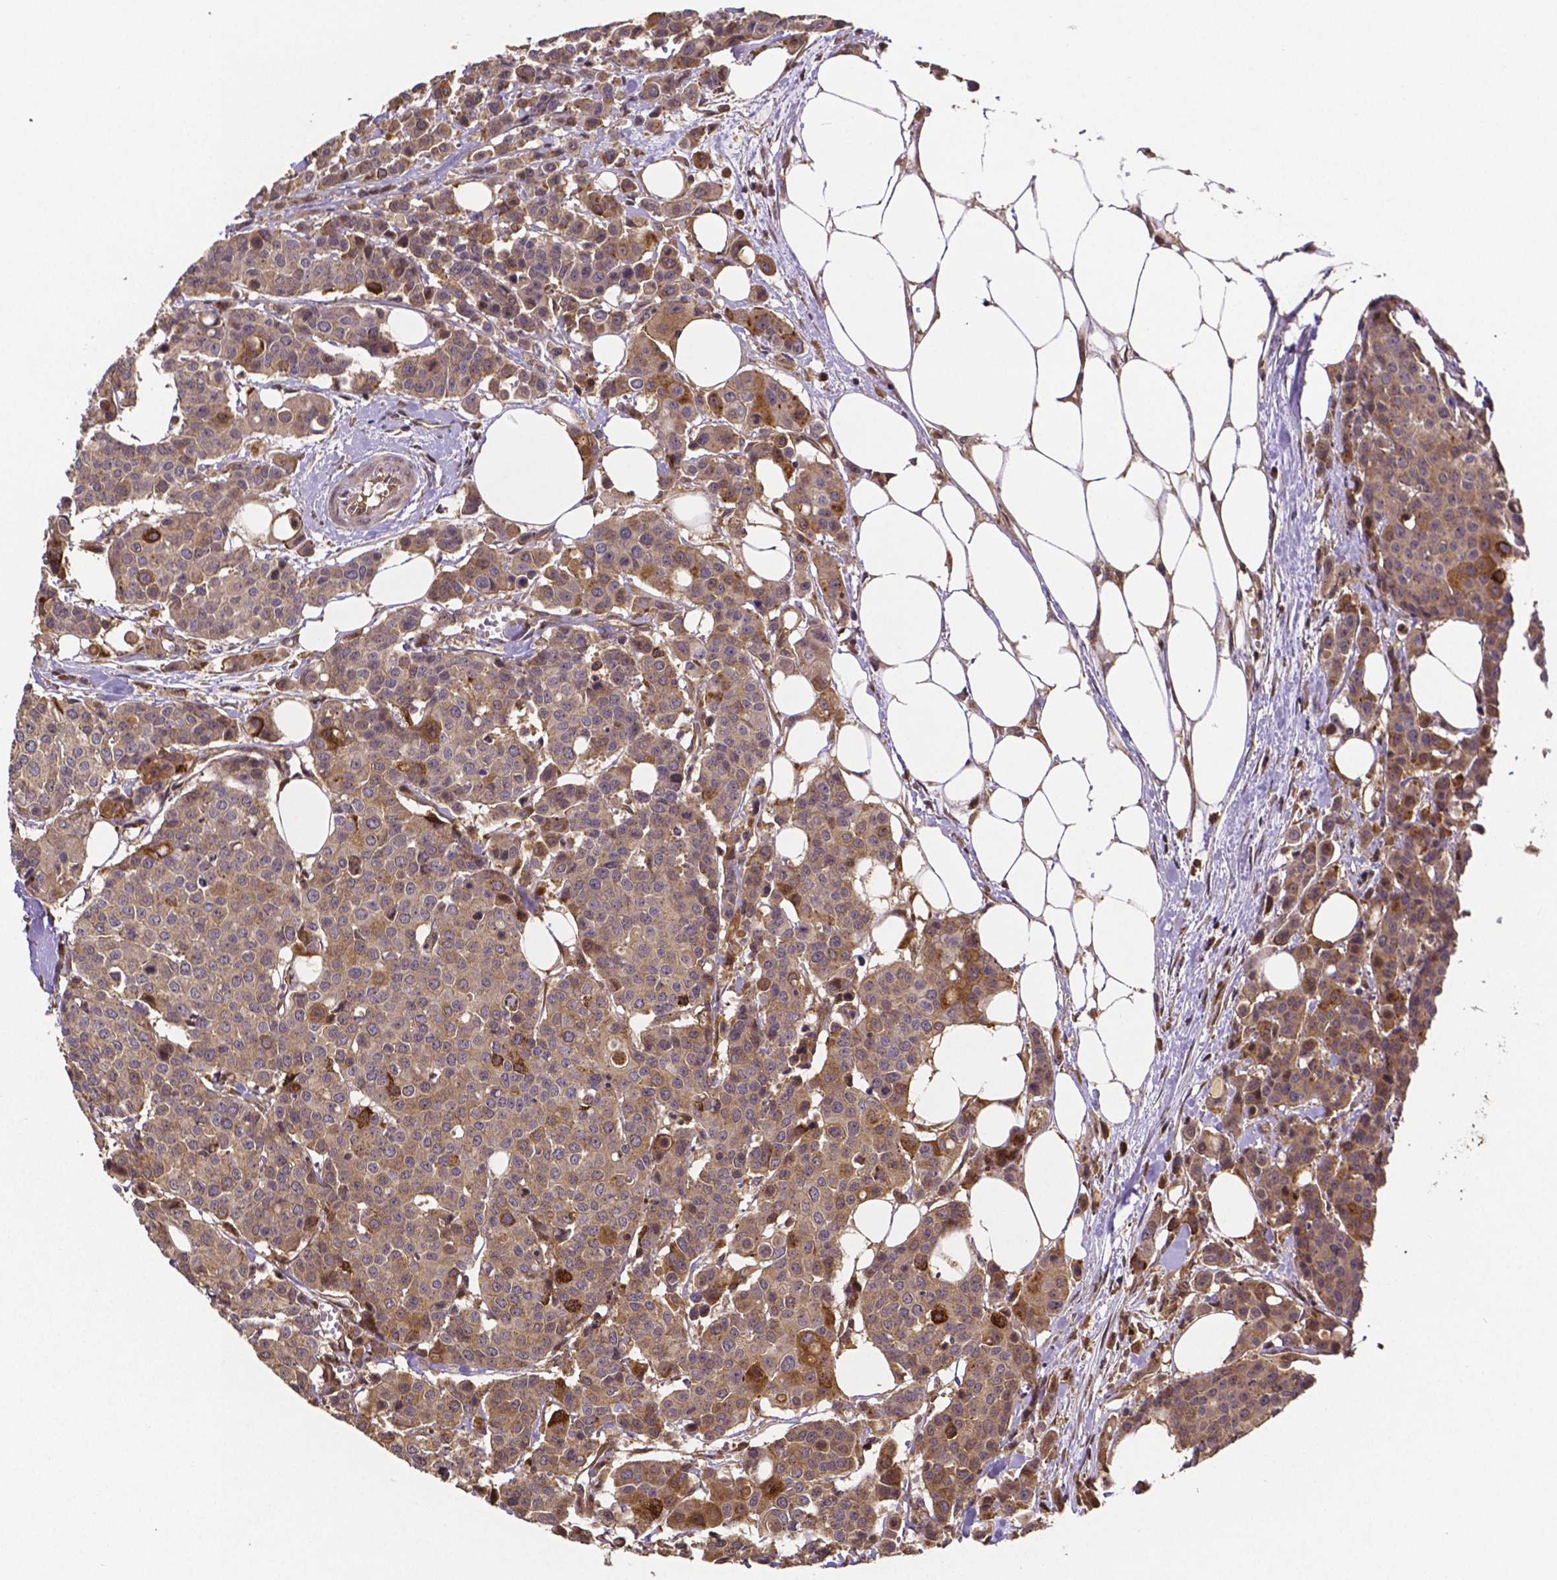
{"staining": {"intensity": "weak", "quantity": ">75%", "location": "cytoplasmic/membranous"}, "tissue": "carcinoid", "cell_type": "Tumor cells", "image_type": "cancer", "snomed": [{"axis": "morphology", "description": "Carcinoid, malignant, NOS"}, {"axis": "topography", "description": "Colon"}], "caption": "Human carcinoid stained with a brown dye displays weak cytoplasmic/membranous positive expression in approximately >75% of tumor cells.", "gene": "RNF123", "patient": {"sex": "male", "age": 81}}